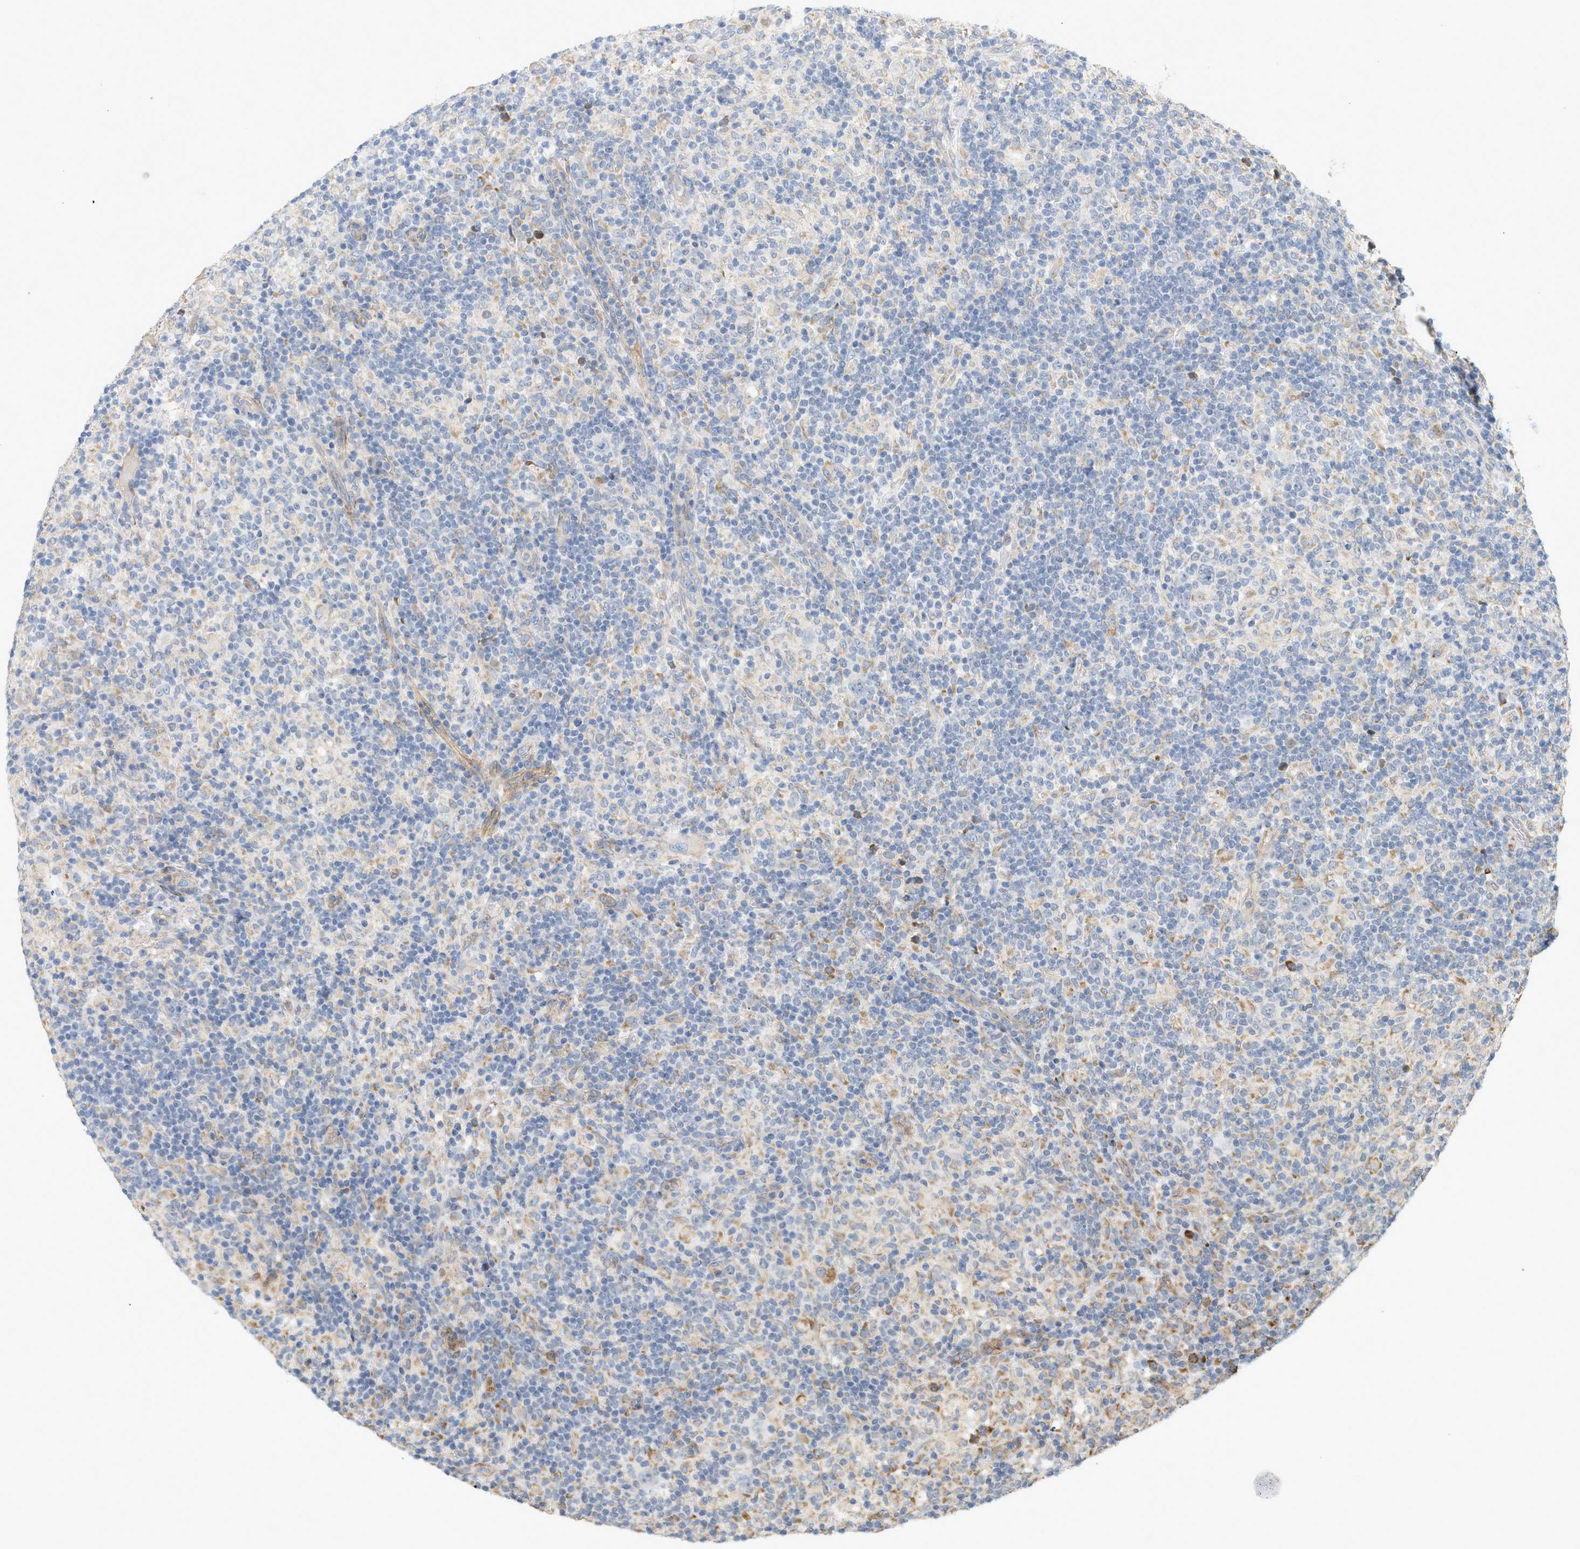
{"staining": {"intensity": "negative", "quantity": "none", "location": "none"}, "tissue": "lymphoma", "cell_type": "Tumor cells", "image_type": "cancer", "snomed": [{"axis": "morphology", "description": "Hodgkin's disease, NOS"}, {"axis": "topography", "description": "Lymph node"}], "caption": "Protein analysis of Hodgkin's disease displays no significant staining in tumor cells. The staining was performed using DAB (3,3'-diaminobenzidine) to visualize the protein expression in brown, while the nuclei were stained in blue with hematoxylin (Magnification: 20x).", "gene": "SVOP", "patient": {"sex": "male", "age": 70}}